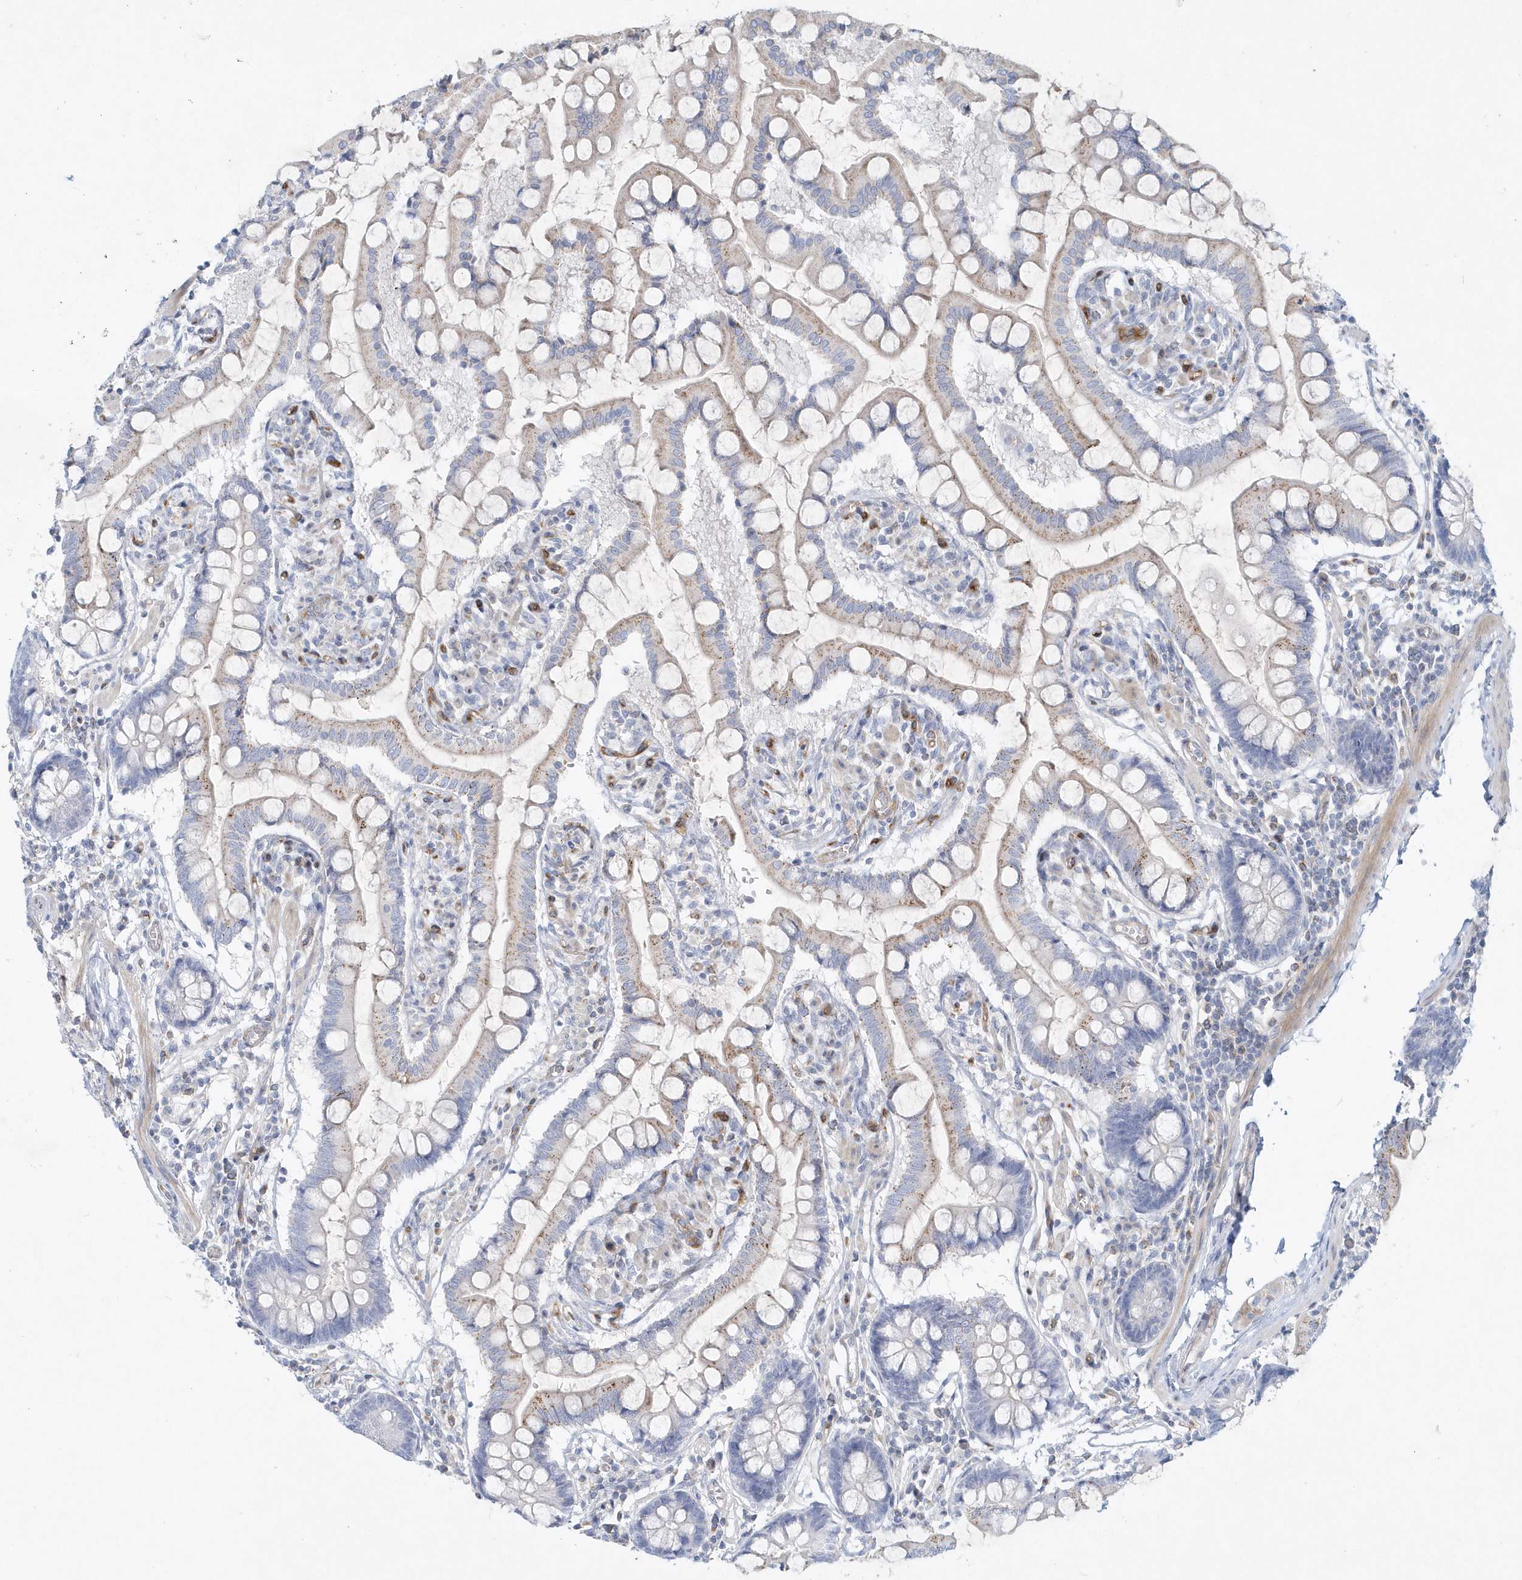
{"staining": {"intensity": "moderate", "quantity": "25%-75%", "location": "cytoplasmic/membranous"}, "tissue": "small intestine", "cell_type": "Glandular cells", "image_type": "normal", "snomed": [{"axis": "morphology", "description": "Normal tissue, NOS"}, {"axis": "topography", "description": "Small intestine"}], "caption": "Immunohistochemistry (IHC) of normal human small intestine demonstrates medium levels of moderate cytoplasmic/membranous positivity in approximately 25%-75% of glandular cells.", "gene": "DNAH1", "patient": {"sex": "male", "age": 41}}